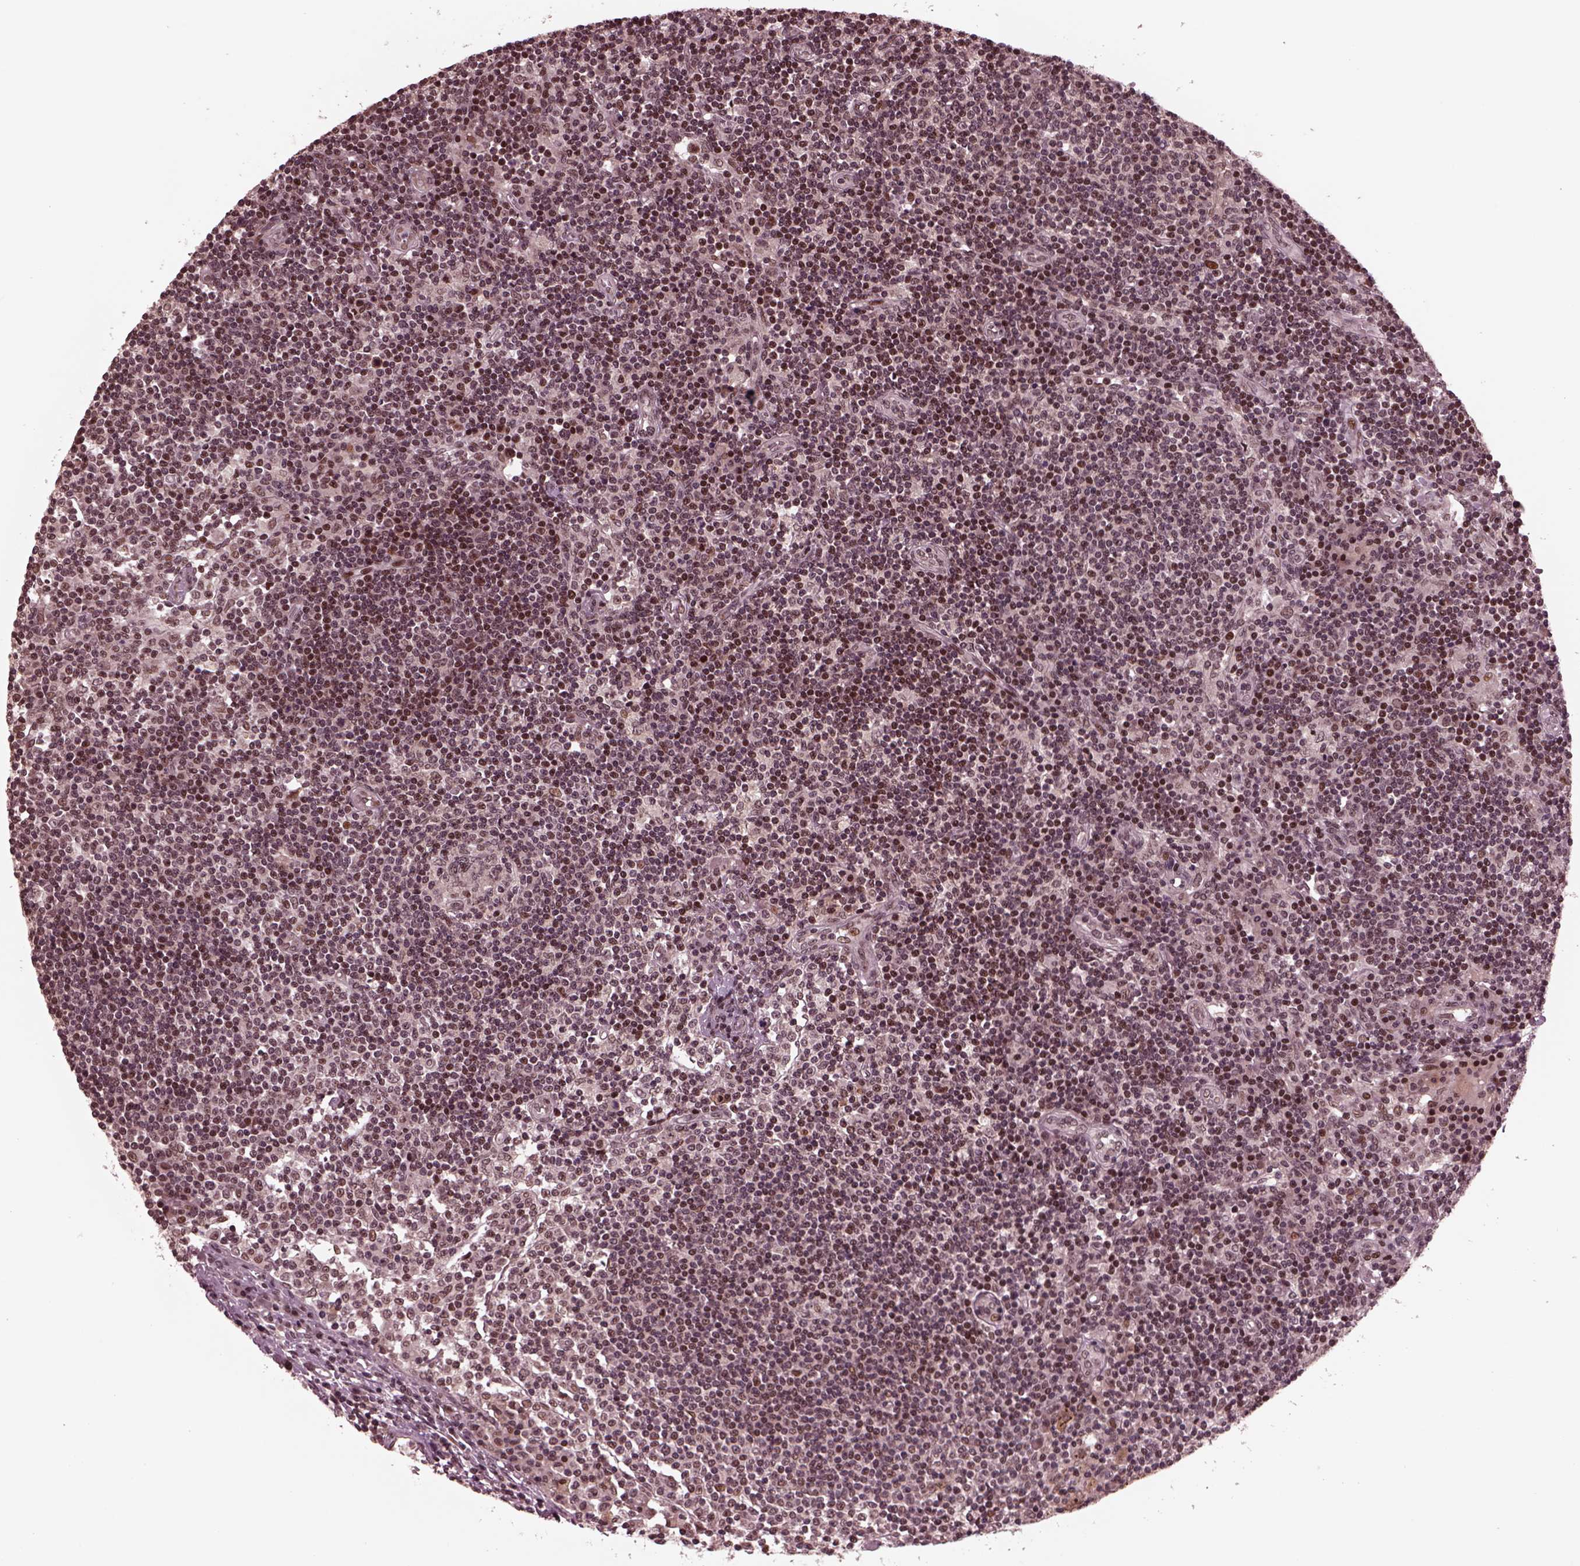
{"staining": {"intensity": "moderate", "quantity": "<25%", "location": "nuclear"}, "tissue": "lymph node", "cell_type": "Germinal center cells", "image_type": "normal", "snomed": [{"axis": "morphology", "description": "Normal tissue, NOS"}, {"axis": "topography", "description": "Lymph node"}], "caption": "Lymph node stained for a protein exhibits moderate nuclear positivity in germinal center cells. (DAB (3,3'-diaminobenzidine) IHC with brightfield microscopy, high magnification).", "gene": "NAP1L5", "patient": {"sex": "female", "age": 72}}